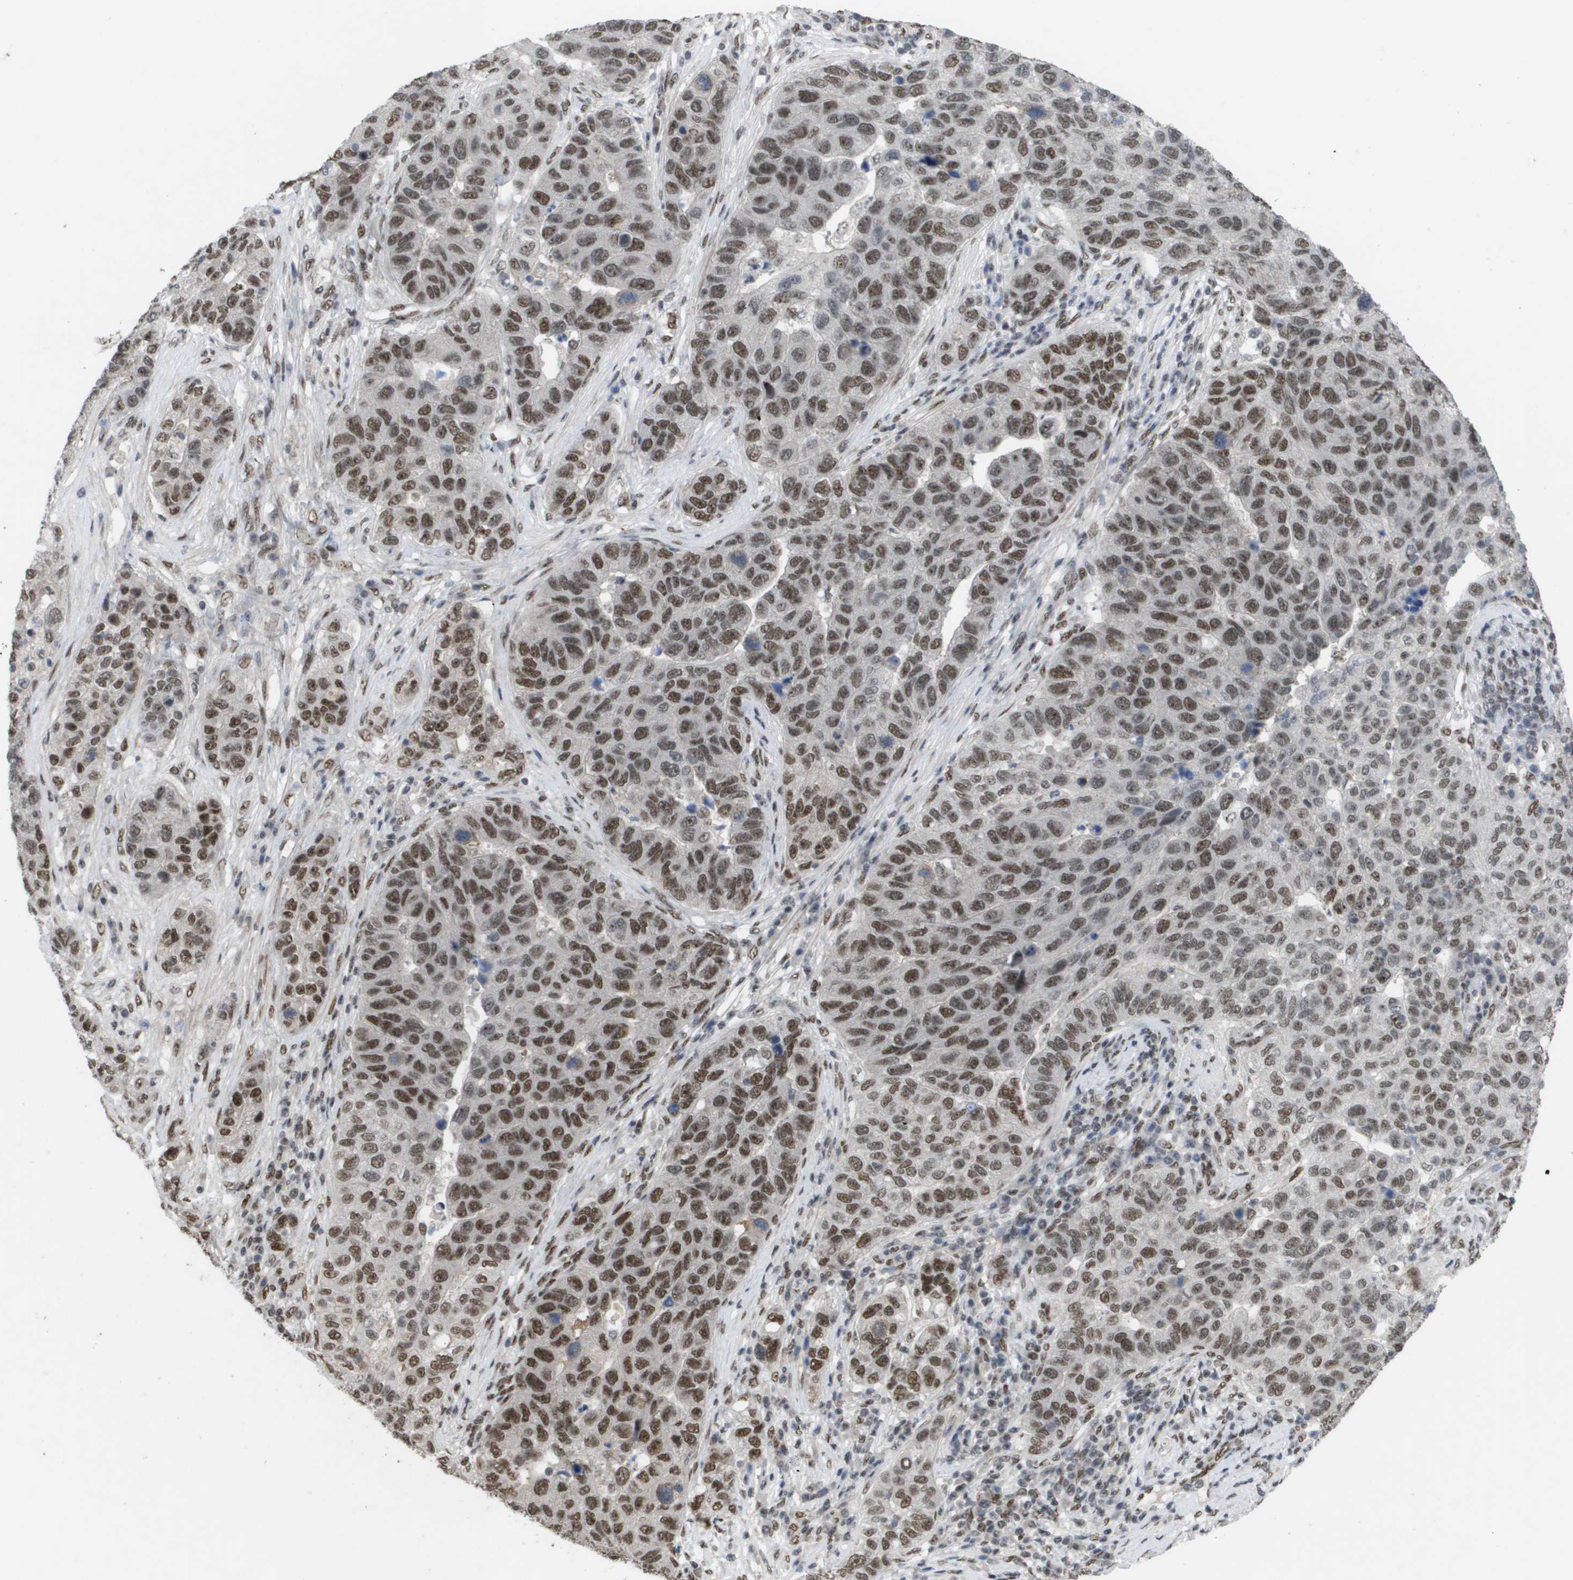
{"staining": {"intensity": "moderate", "quantity": ">75%", "location": "nuclear"}, "tissue": "pancreatic cancer", "cell_type": "Tumor cells", "image_type": "cancer", "snomed": [{"axis": "morphology", "description": "Adenocarcinoma, NOS"}, {"axis": "topography", "description": "Pancreas"}], "caption": "Moderate nuclear positivity is identified in about >75% of tumor cells in pancreatic cancer (adenocarcinoma).", "gene": "CDT1", "patient": {"sex": "female", "age": 61}}